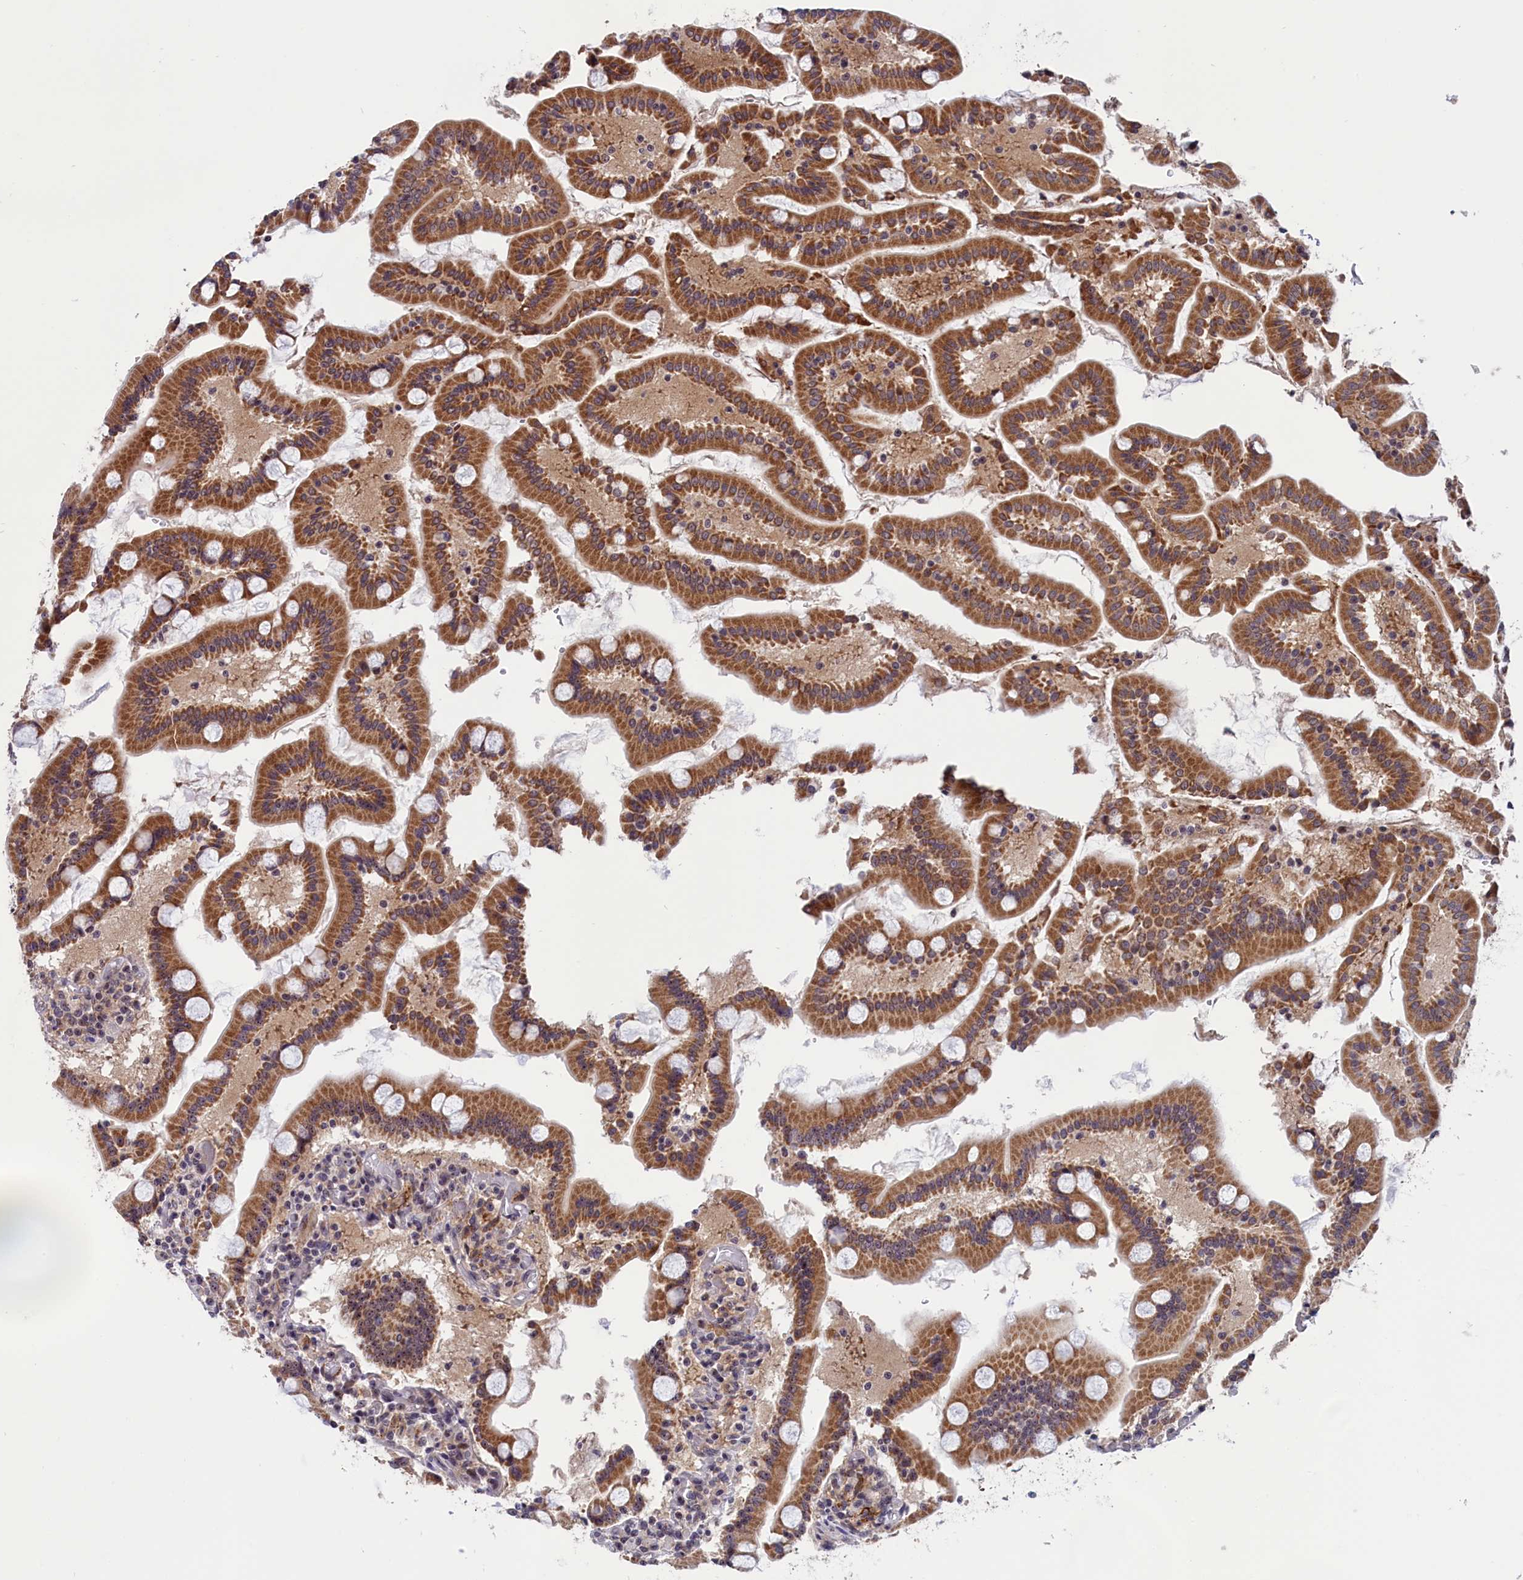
{"staining": {"intensity": "strong", "quantity": ">75%", "location": "cytoplasmic/membranous,nuclear"}, "tissue": "duodenum", "cell_type": "Glandular cells", "image_type": "normal", "snomed": [{"axis": "morphology", "description": "Normal tissue, NOS"}, {"axis": "topography", "description": "Duodenum"}], "caption": "A brown stain highlights strong cytoplasmic/membranous,nuclear expression of a protein in glandular cells of normal duodenum. The protein is stained brown, and the nuclei are stained in blue (DAB (3,3'-diaminobenzidine) IHC with brightfield microscopy, high magnification).", "gene": "PPAN", "patient": {"sex": "male", "age": 55}}